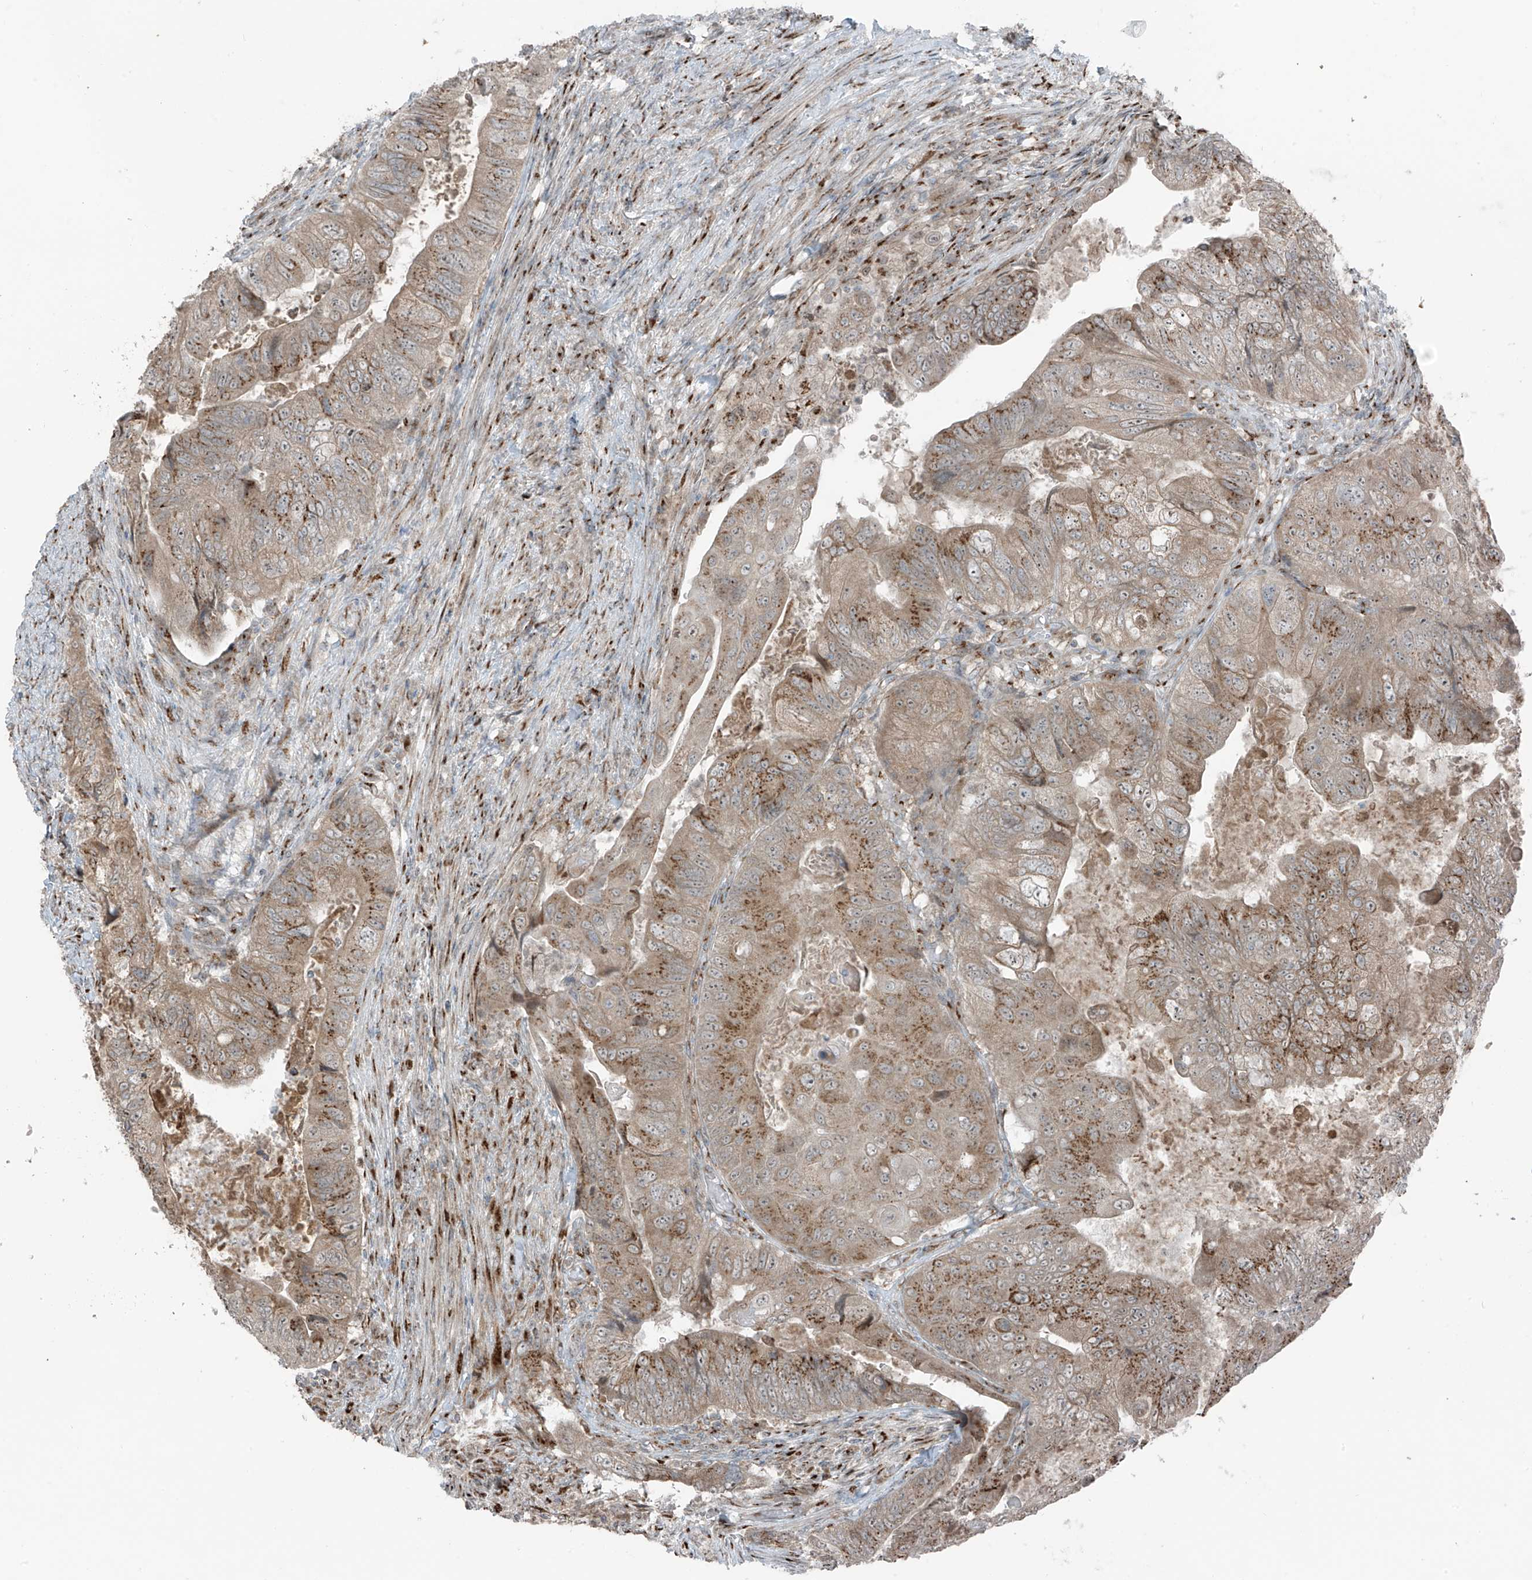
{"staining": {"intensity": "moderate", "quantity": ">75%", "location": "cytoplasmic/membranous"}, "tissue": "colorectal cancer", "cell_type": "Tumor cells", "image_type": "cancer", "snomed": [{"axis": "morphology", "description": "Adenocarcinoma, NOS"}, {"axis": "topography", "description": "Rectum"}], "caption": "Protein expression analysis of colorectal cancer shows moderate cytoplasmic/membranous staining in approximately >75% of tumor cells. The staining was performed using DAB (3,3'-diaminobenzidine), with brown indicating positive protein expression. Nuclei are stained blue with hematoxylin.", "gene": "ERLEC1", "patient": {"sex": "male", "age": 63}}